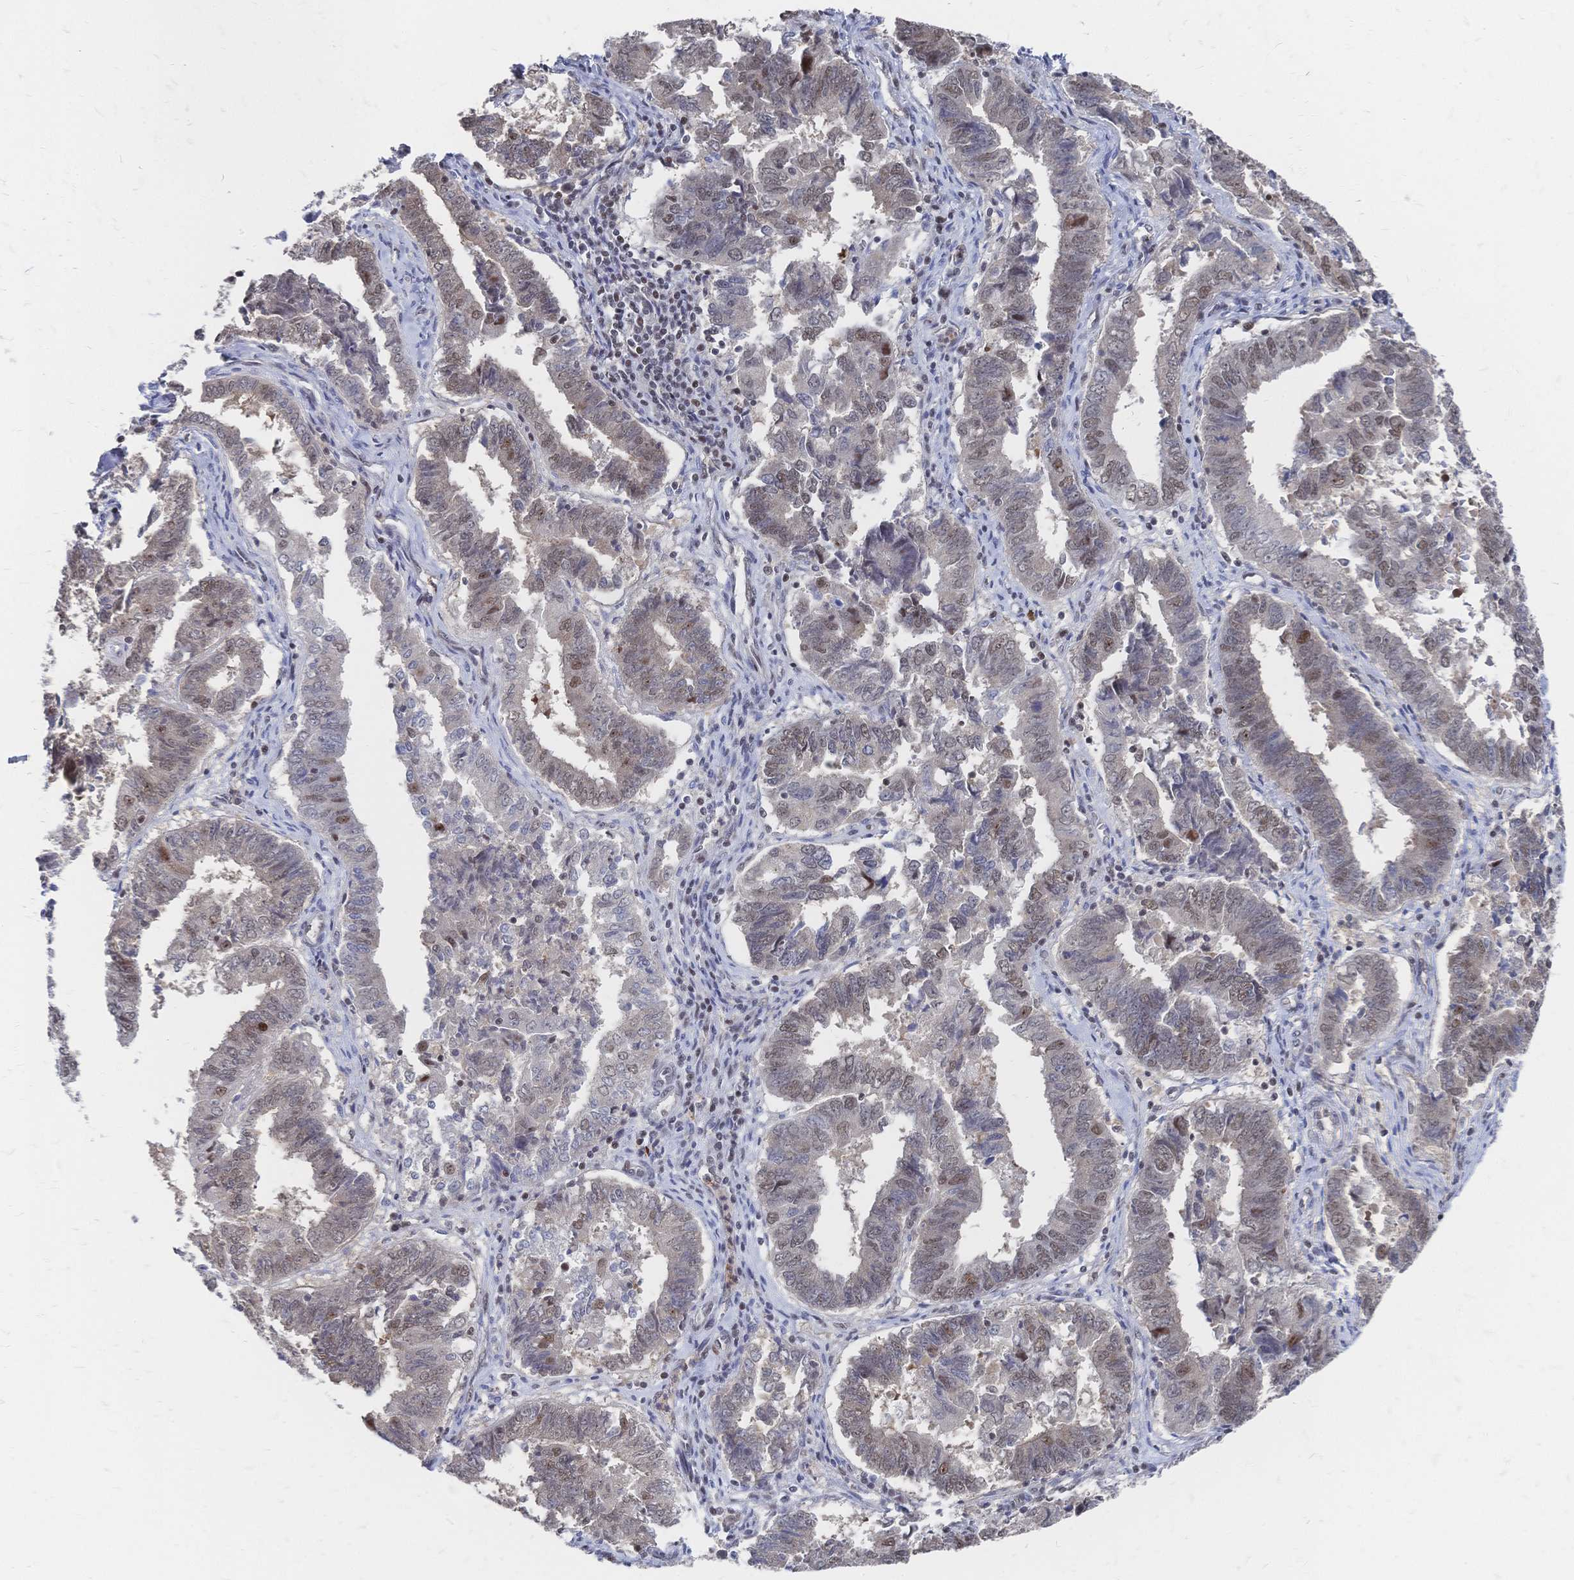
{"staining": {"intensity": "weak", "quantity": "25%-75%", "location": "nuclear"}, "tissue": "endometrial cancer", "cell_type": "Tumor cells", "image_type": "cancer", "snomed": [{"axis": "morphology", "description": "Adenocarcinoma, NOS"}, {"axis": "topography", "description": "Endometrium"}], "caption": "Tumor cells demonstrate low levels of weak nuclear positivity in about 25%-75% of cells in endometrial adenocarcinoma. (Stains: DAB (3,3'-diaminobenzidine) in brown, nuclei in blue, Microscopy: brightfield microscopy at high magnification).", "gene": "NELFA", "patient": {"sex": "female", "age": 72}}